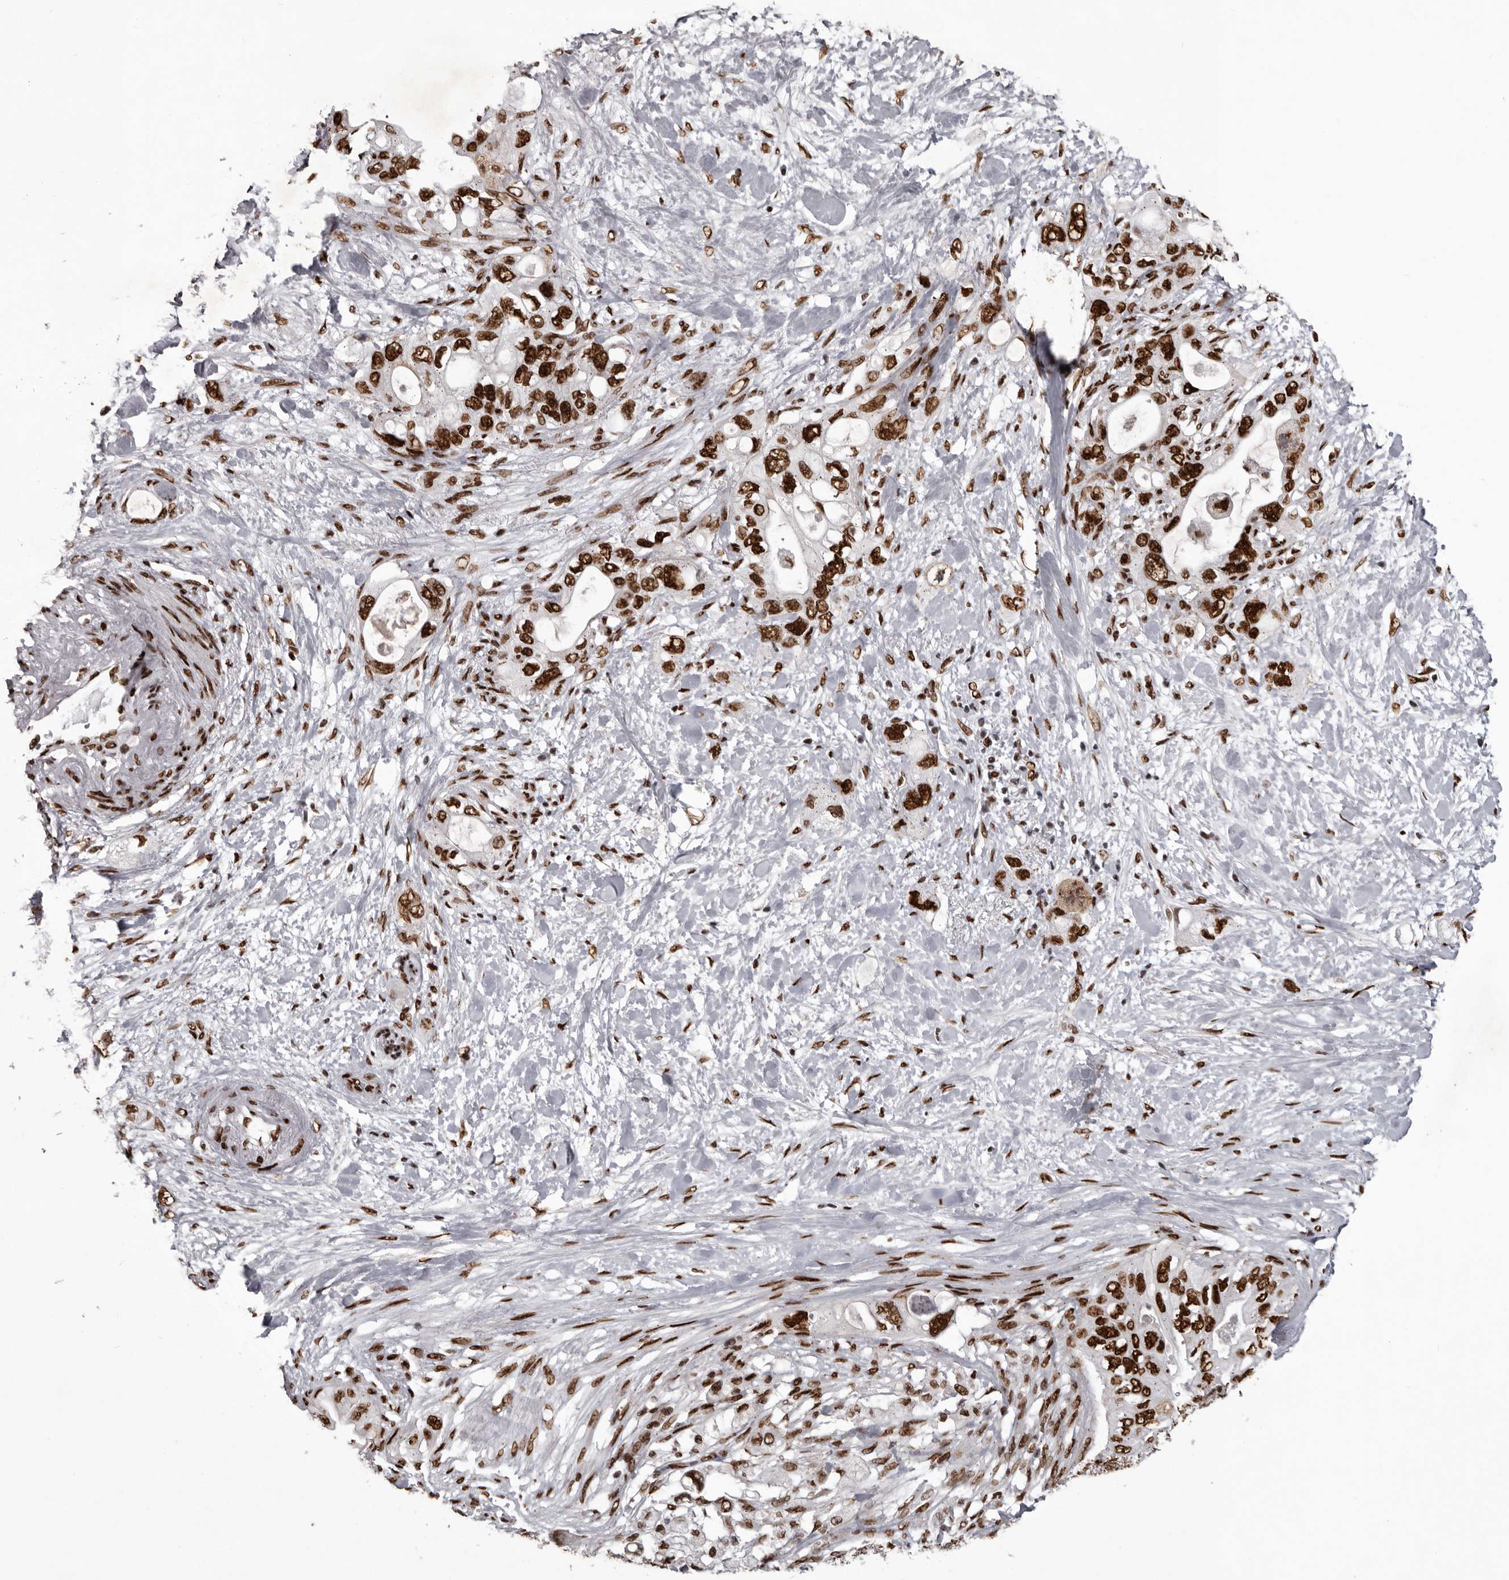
{"staining": {"intensity": "strong", "quantity": ">75%", "location": "nuclear"}, "tissue": "pancreatic cancer", "cell_type": "Tumor cells", "image_type": "cancer", "snomed": [{"axis": "morphology", "description": "Adenocarcinoma, NOS"}, {"axis": "topography", "description": "Pancreas"}], "caption": "Pancreatic cancer stained with DAB immunohistochemistry (IHC) reveals high levels of strong nuclear staining in about >75% of tumor cells. (IHC, brightfield microscopy, high magnification).", "gene": "NUMA1", "patient": {"sex": "female", "age": 56}}